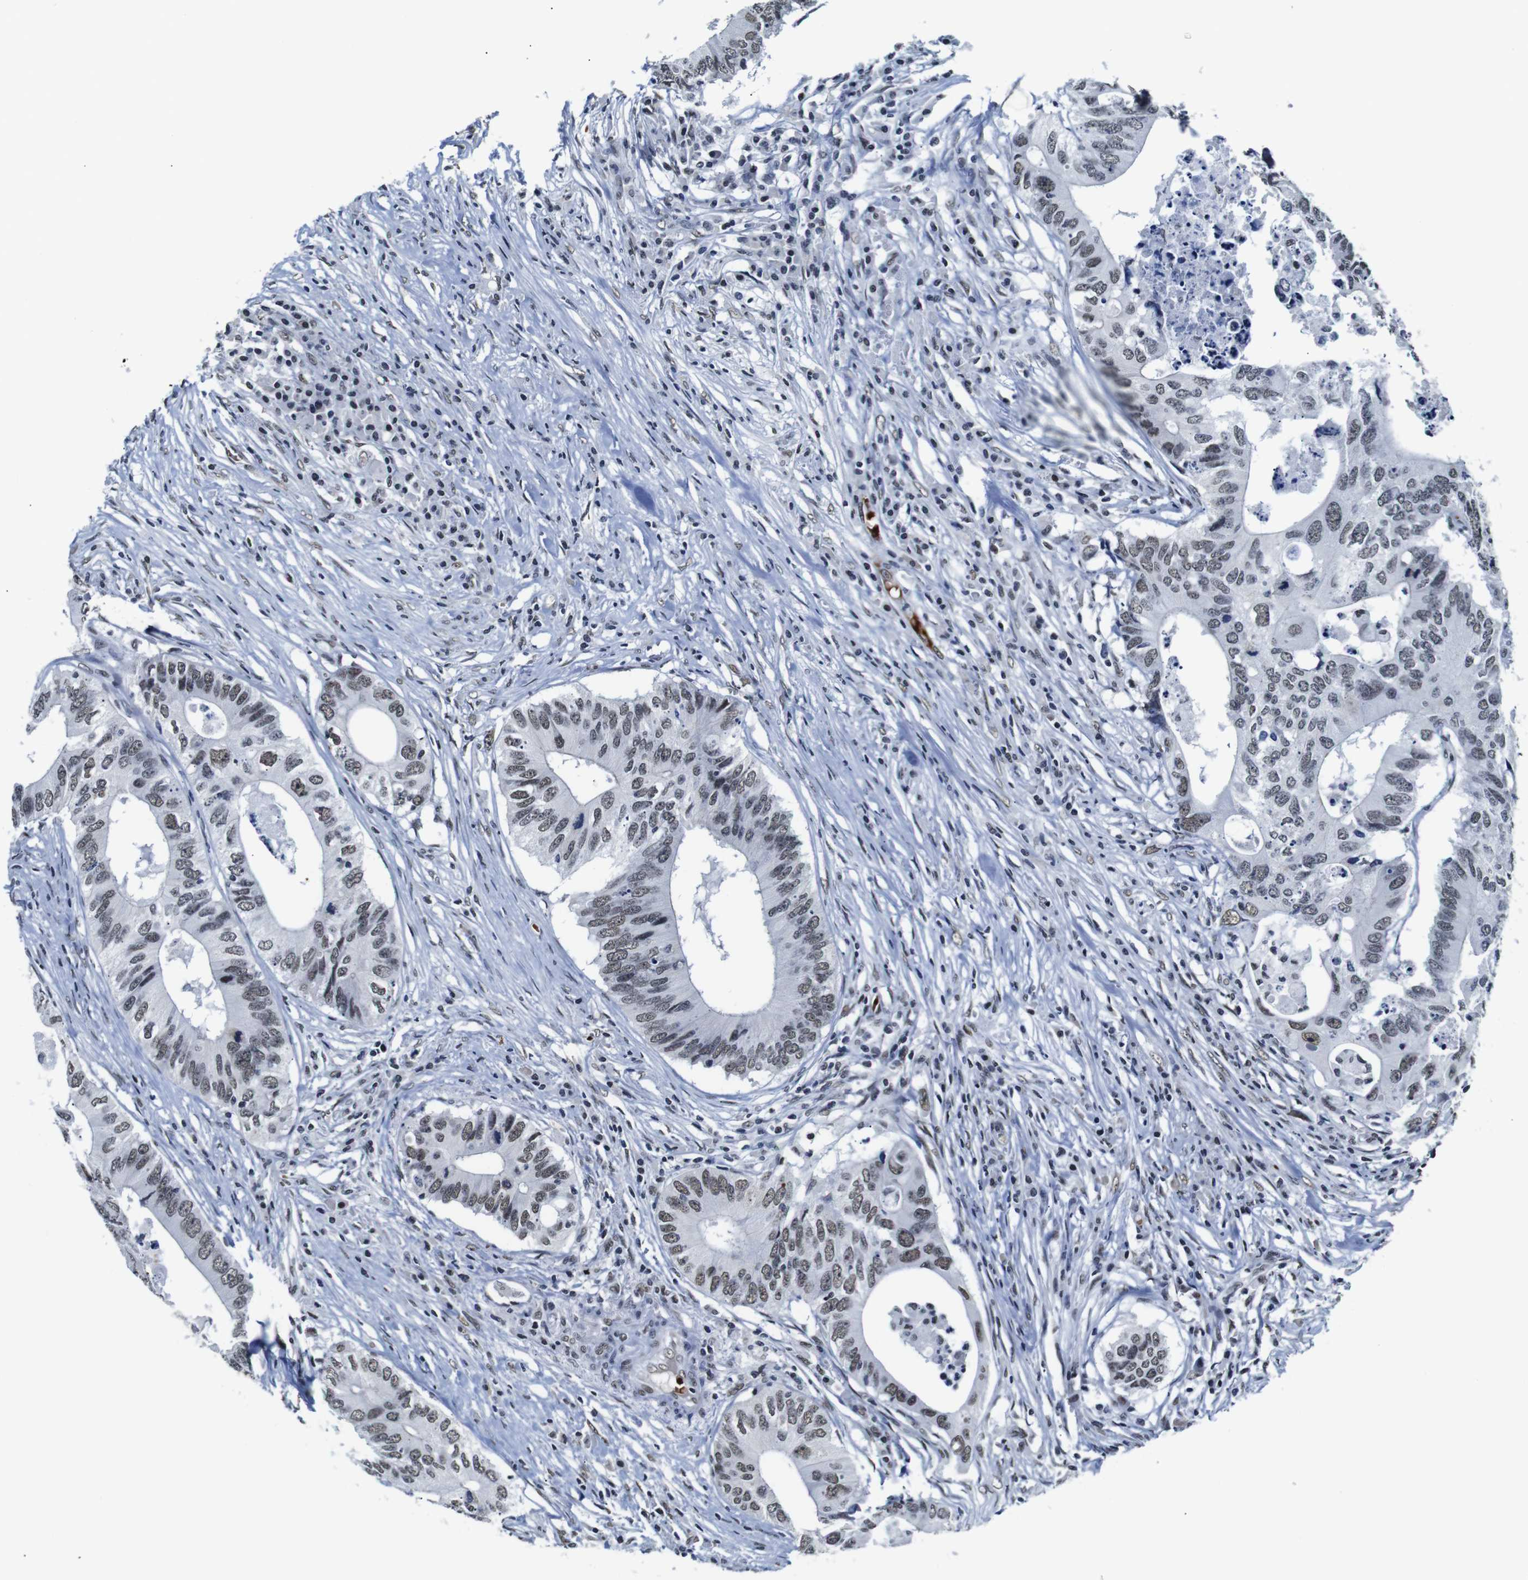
{"staining": {"intensity": "weak", "quantity": ">75%", "location": "nuclear"}, "tissue": "colorectal cancer", "cell_type": "Tumor cells", "image_type": "cancer", "snomed": [{"axis": "morphology", "description": "Adenocarcinoma, NOS"}, {"axis": "topography", "description": "Colon"}], "caption": "Adenocarcinoma (colorectal) stained with a protein marker reveals weak staining in tumor cells.", "gene": "ILDR2", "patient": {"sex": "male", "age": 71}}